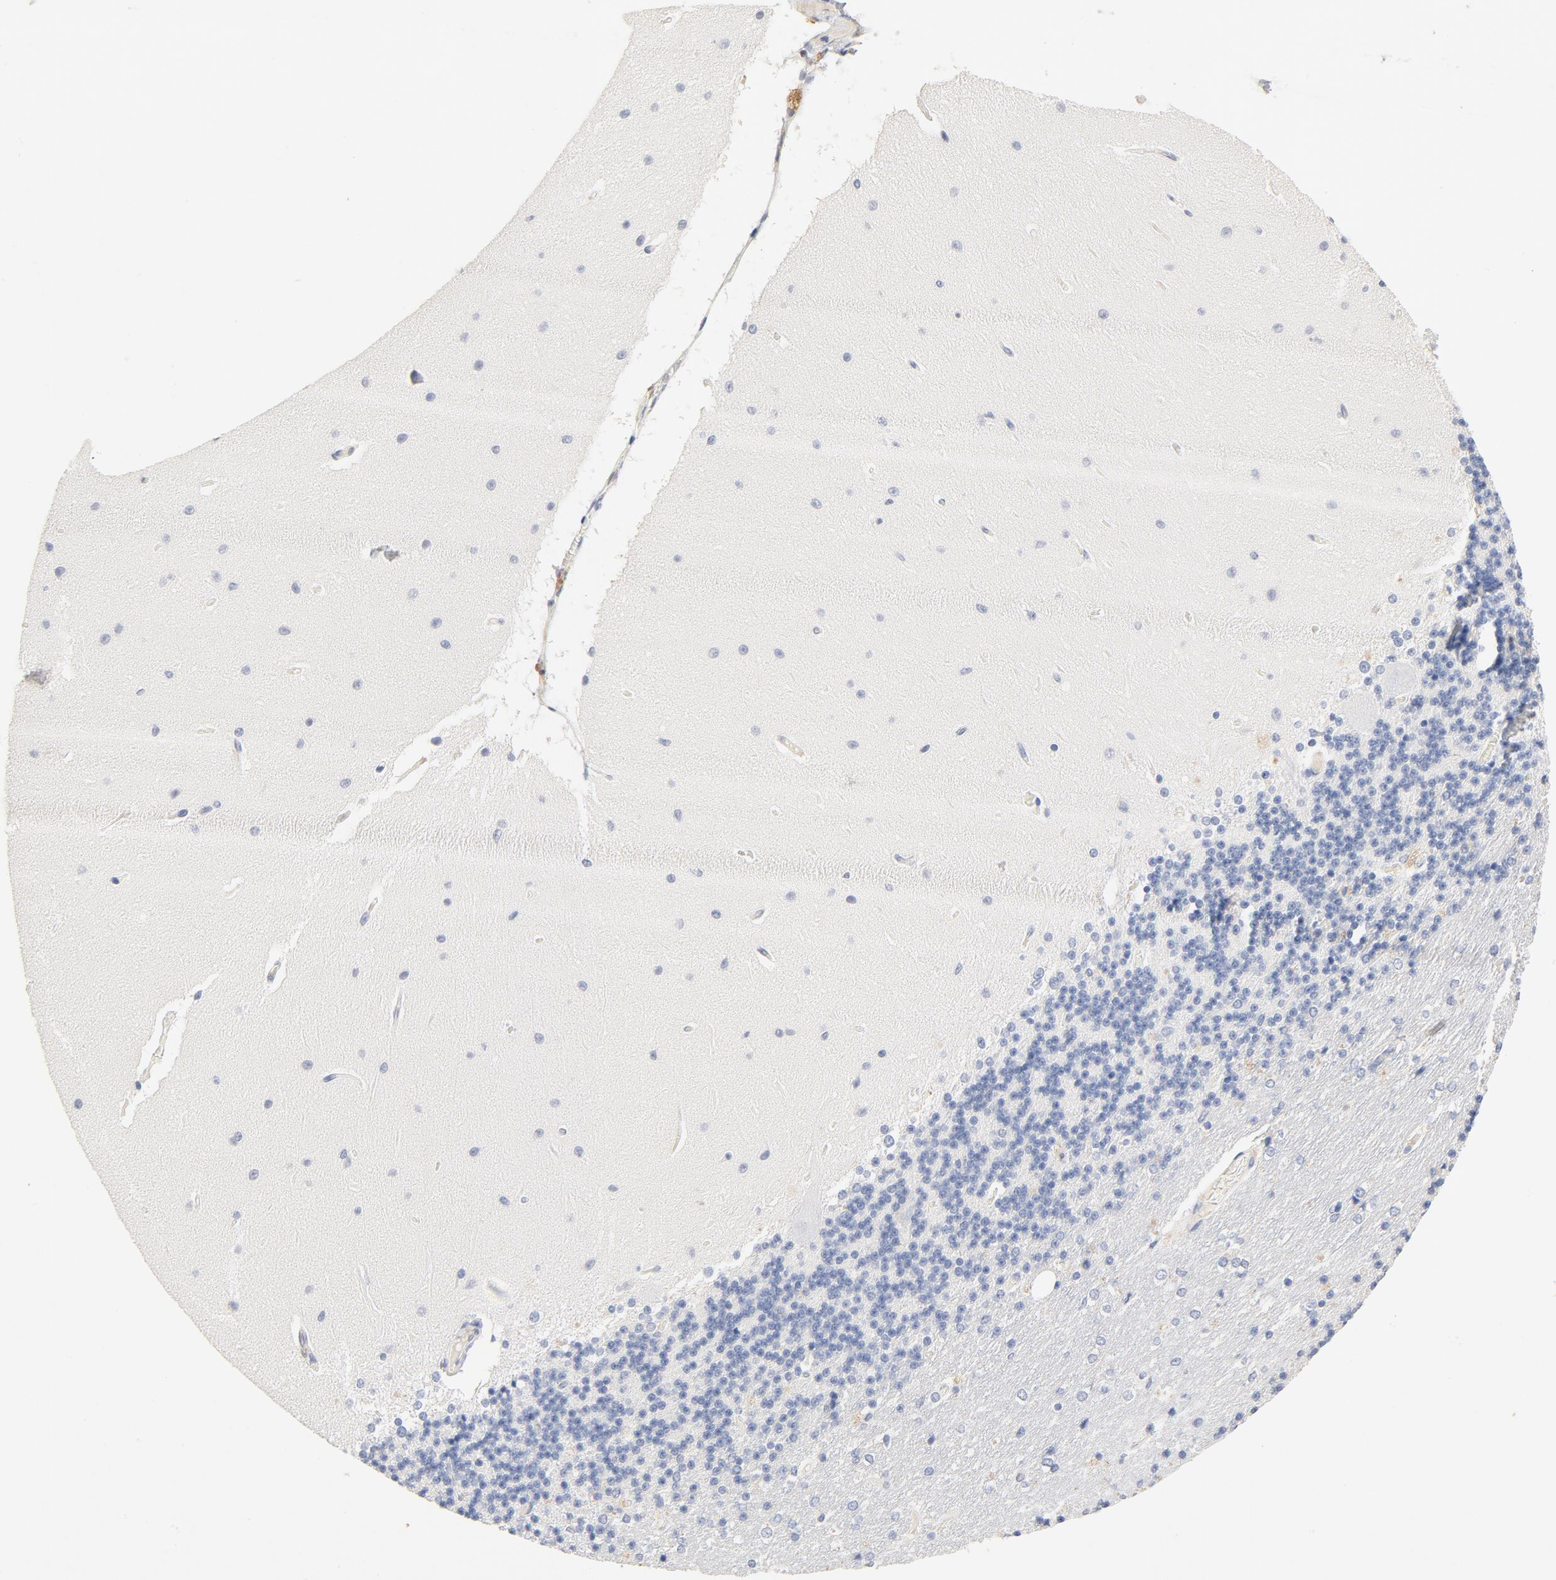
{"staining": {"intensity": "negative", "quantity": "none", "location": "none"}, "tissue": "cerebellum", "cell_type": "Cells in granular layer", "image_type": "normal", "snomed": [{"axis": "morphology", "description": "Normal tissue, NOS"}, {"axis": "topography", "description": "Cerebellum"}], "caption": "This is an immunohistochemistry (IHC) photomicrograph of unremarkable cerebellum. There is no expression in cells in granular layer.", "gene": "STAT1", "patient": {"sex": "female", "age": 54}}